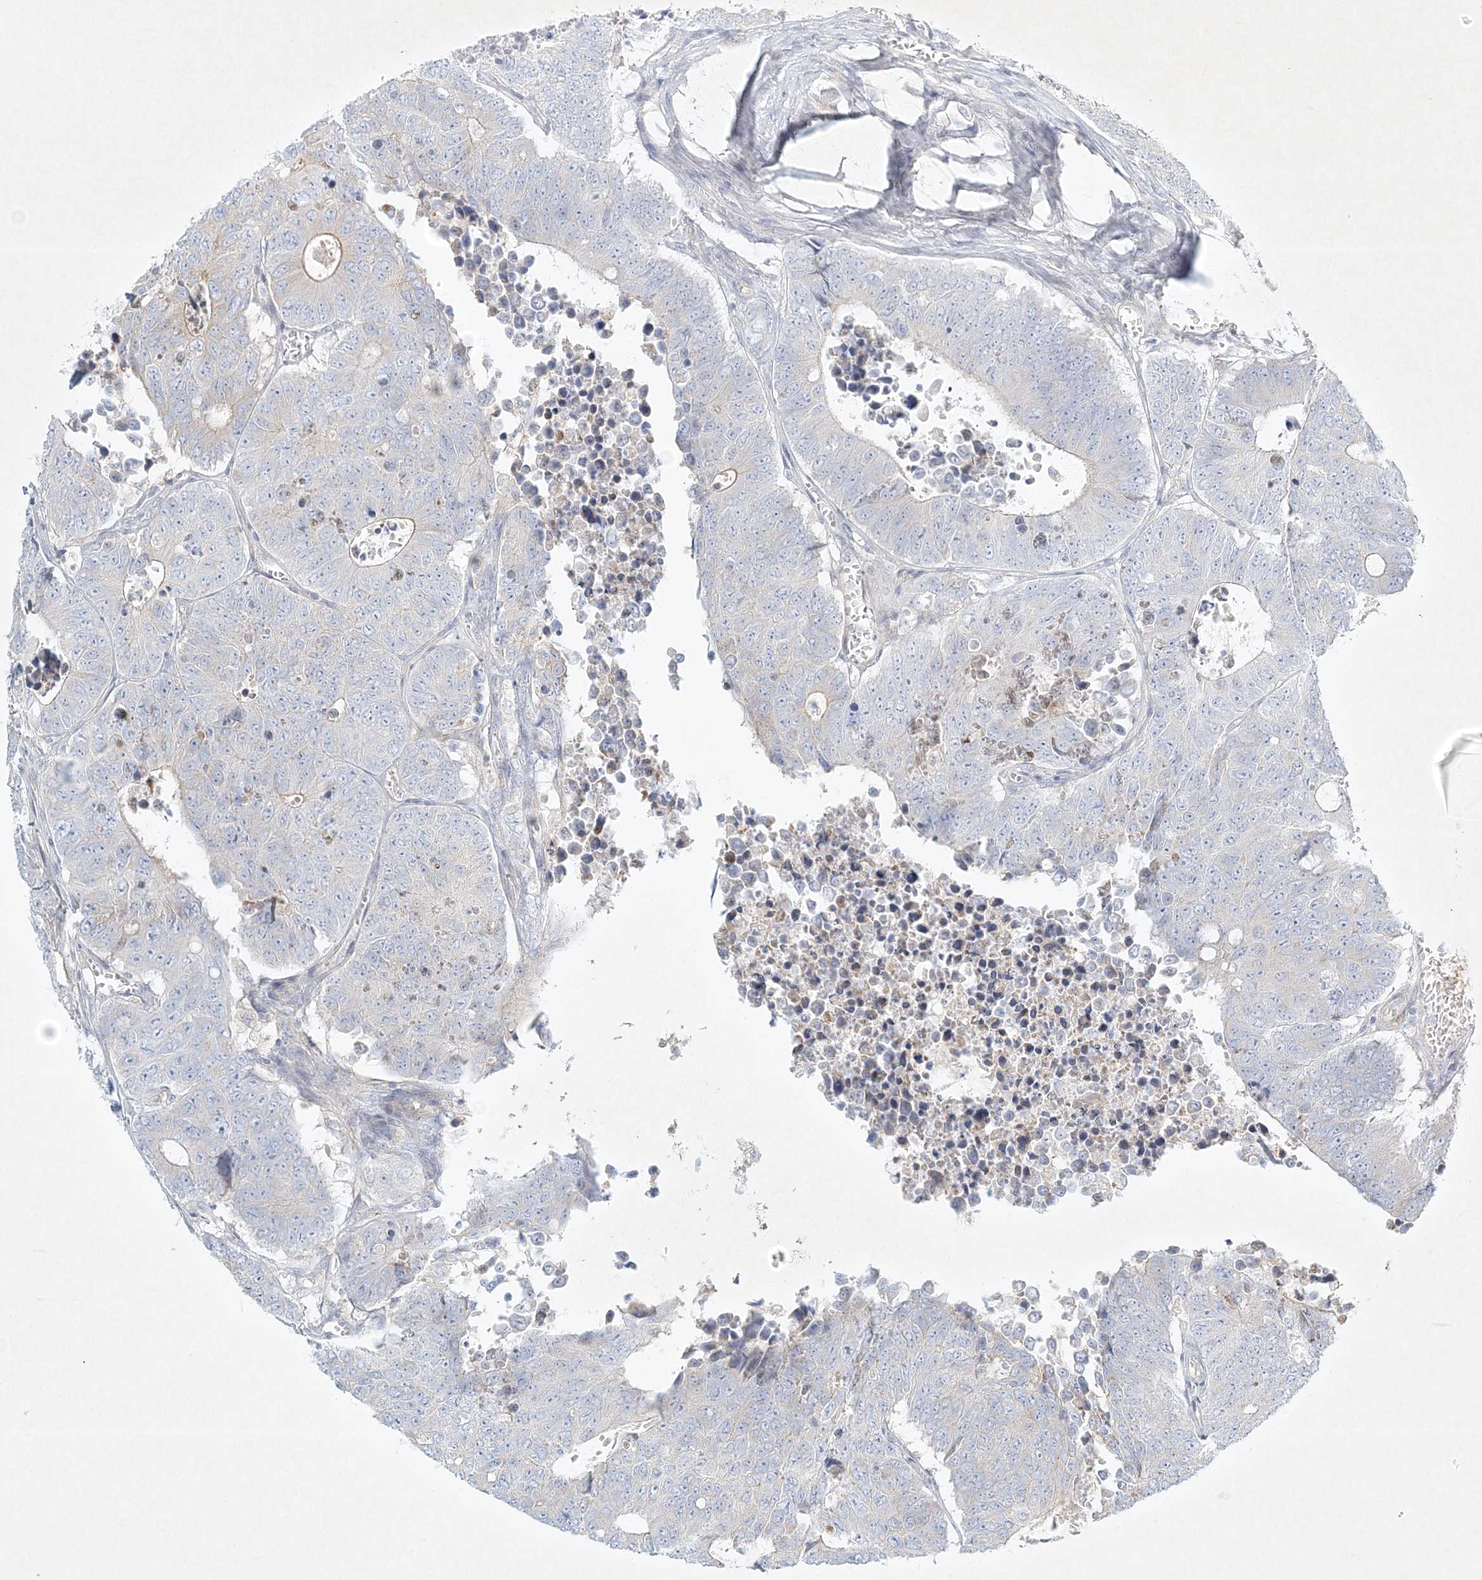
{"staining": {"intensity": "negative", "quantity": "none", "location": "none"}, "tissue": "colorectal cancer", "cell_type": "Tumor cells", "image_type": "cancer", "snomed": [{"axis": "morphology", "description": "Adenocarcinoma, NOS"}, {"axis": "topography", "description": "Colon"}], "caption": "Tumor cells show no significant protein positivity in colorectal cancer (adenocarcinoma).", "gene": "STK11IP", "patient": {"sex": "male", "age": 87}}